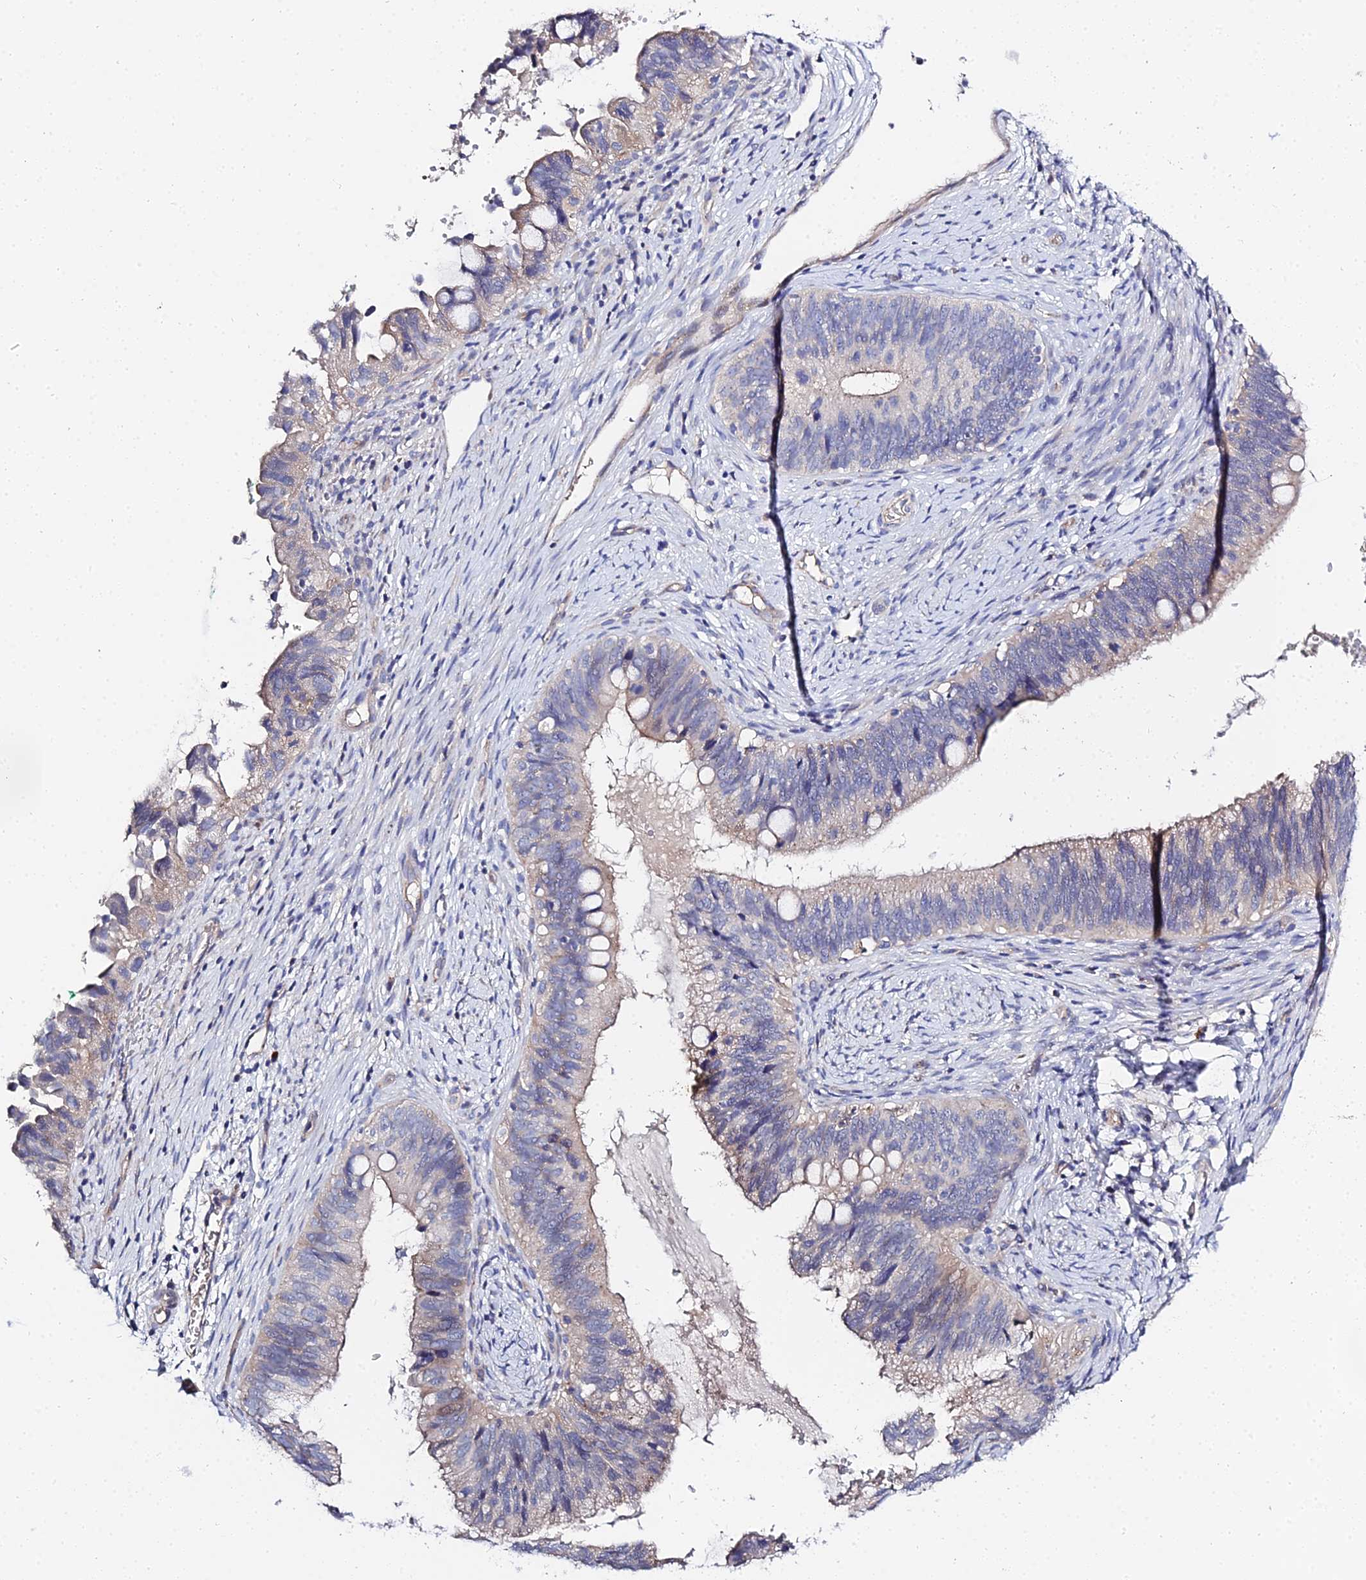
{"staining": {"intensity": "weak", "quantity": "25%-75%", "location": "cytoplasmic/membranous"}, "tissue": "cervical cancer", "cell_type": "Tumor cells", "image_type": "cancer", "snomed": [{"axis": "morphology", "description": "Adenocarcinoma, NOS"}, {"axis": "topography", "description": "Cervix"}], "caption": "Immunohistochemical staining of human adenocarcinoma (cervical) displays low levels of weak cytoplasmic/membranous protein expression in about 25%-75% of tumor cells. The staining was performed using DAB, with brown indicating positive protein expression. Nuclei are stained blue with hematoxylin.", "gene": "APOBEC3H", "patient": {"sex": "female", "age": 42}}